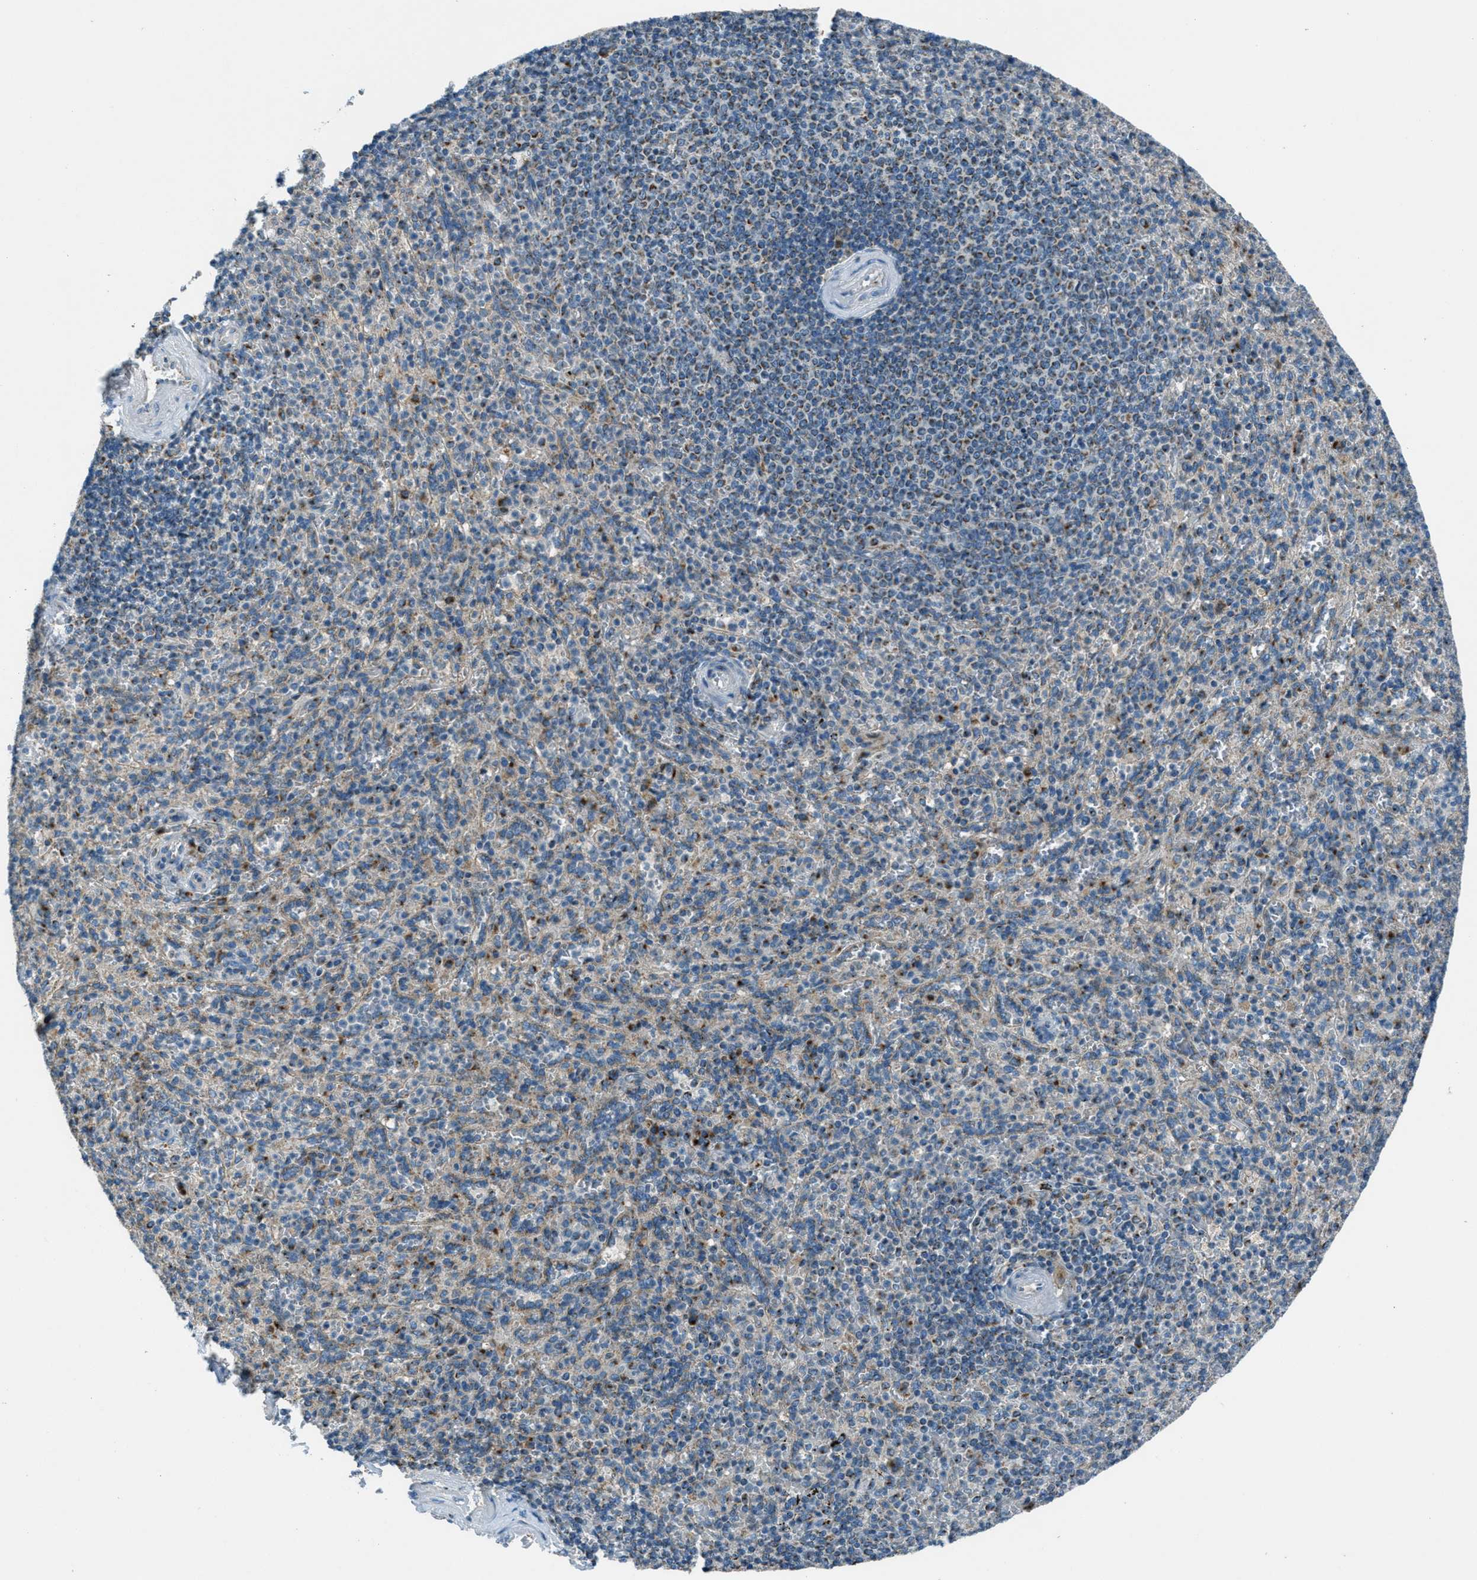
{"staining": {"intensity": "weak", "quantity": ">75%", "location": "cytoplasmic/membranous"}, "tissue": "spleen", "cell_type": "Cells in red pulp", "image_type": "normal", "snomed": [{"axis": "morphology", "description": "Normal tissue, NOS"}, {"axis": "topography", "description": "Spleen"}], "caption": "Cells in red pulp display low levels of weak cytoplasmic/membranous positivity in approximately >75% of cells in benign human spleen.", "gene": "BCKDK", "patient": {"sex": "male", "age": 36}}